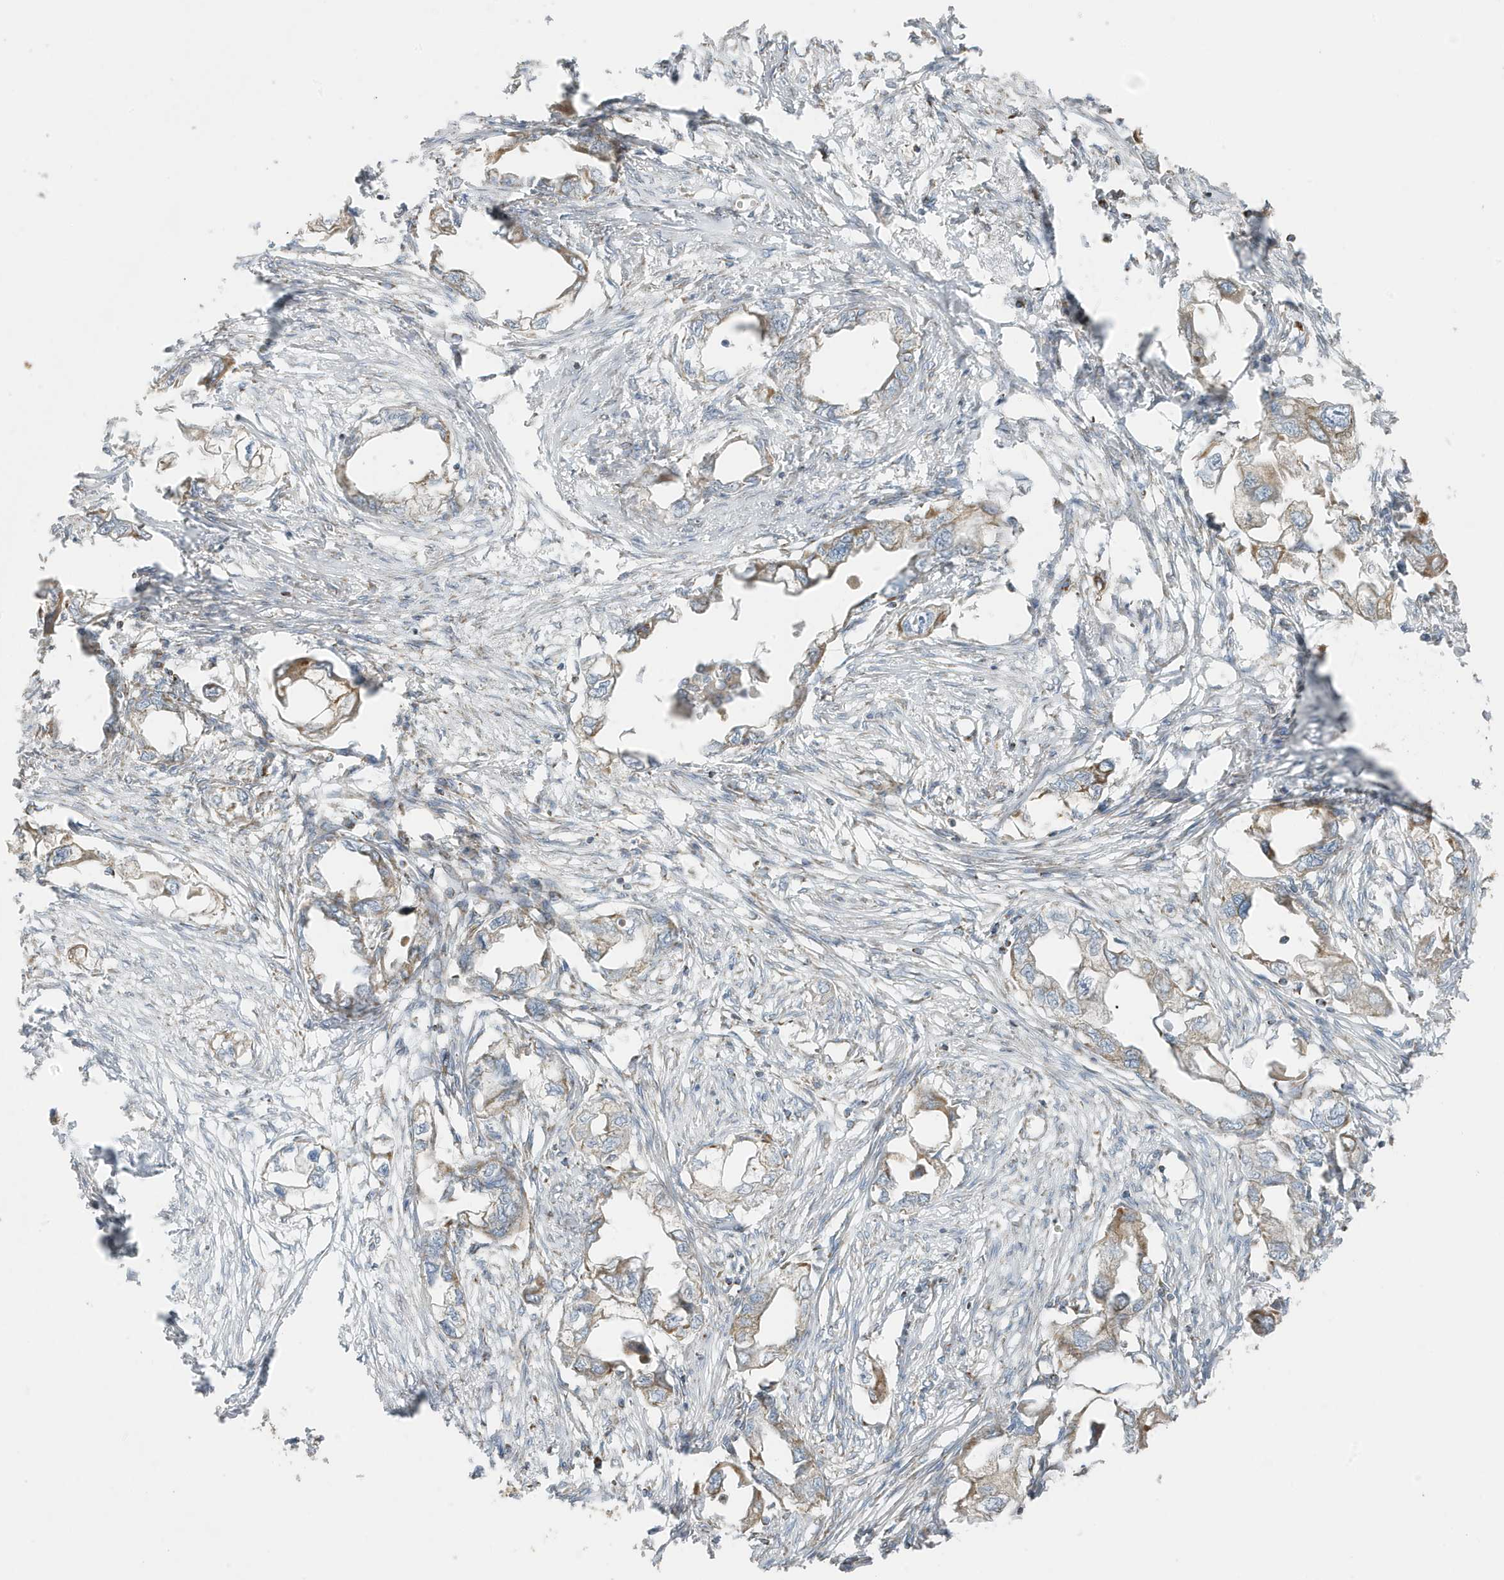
{"staining": {"intensity": "weak", "quantity": ">75%", "location": "cytoplasmic/membranous"}, "tissue": "endometrial cancer", "cell_type": "Tumor cells", "image_type": "cancer", "snomed": [{"axis": "morphology", "description": "Adenocarcinoma, NOS"}, {"axis": "morphology", "description": "Adenocarcinoma, metastatic, NOS"}, {"axis": "topography", "description": "Adipose tissue"}, {"axis": "topography", "description": "Endometrium"}], "caption": "About >75% of tumor cells in human endometrial cancer (adenocarcinoma) exhibit weak cytoplasmic/membranous protein staining as visualized by brown immunohistochemical staining.", "gene": "GOLGA4", "patient": {"sex": "female", "age": 67}}